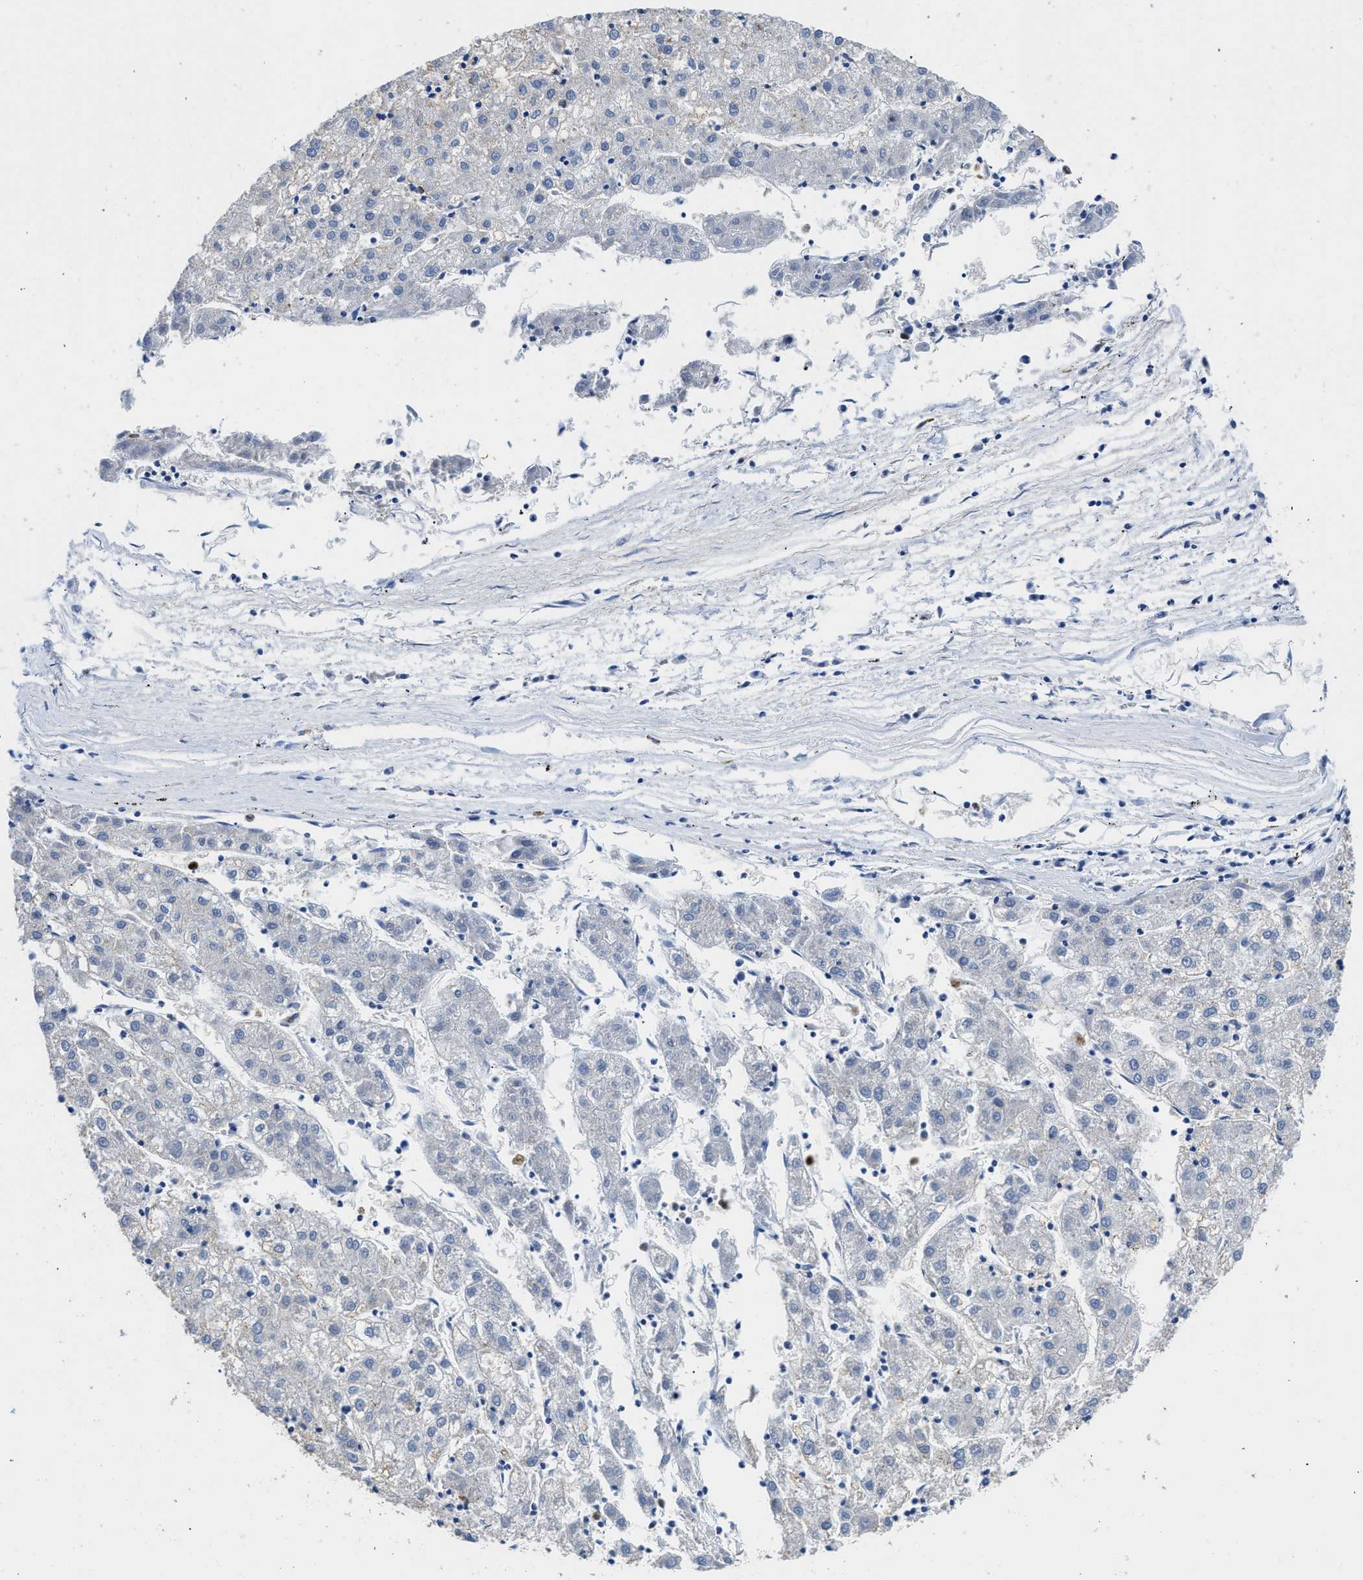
{"staining": {"intensity": "negative", "quantity": "none", "location": "none"}, "tissue": "liver cancer", "cell_type": "Tumor cells", "image_type": "cancer", "snomed": [{"axis": "morphology", "description": "Carcinoma, Hepatocellular, NOS"}, {"axis": "topography", "description": "Liver"}], "caption": "Tumor cells are negative for protein expression in human hepatocellular carcinoma (liver).", "gene": "NEB", "patient": {"sex": "male", "age": 72}}